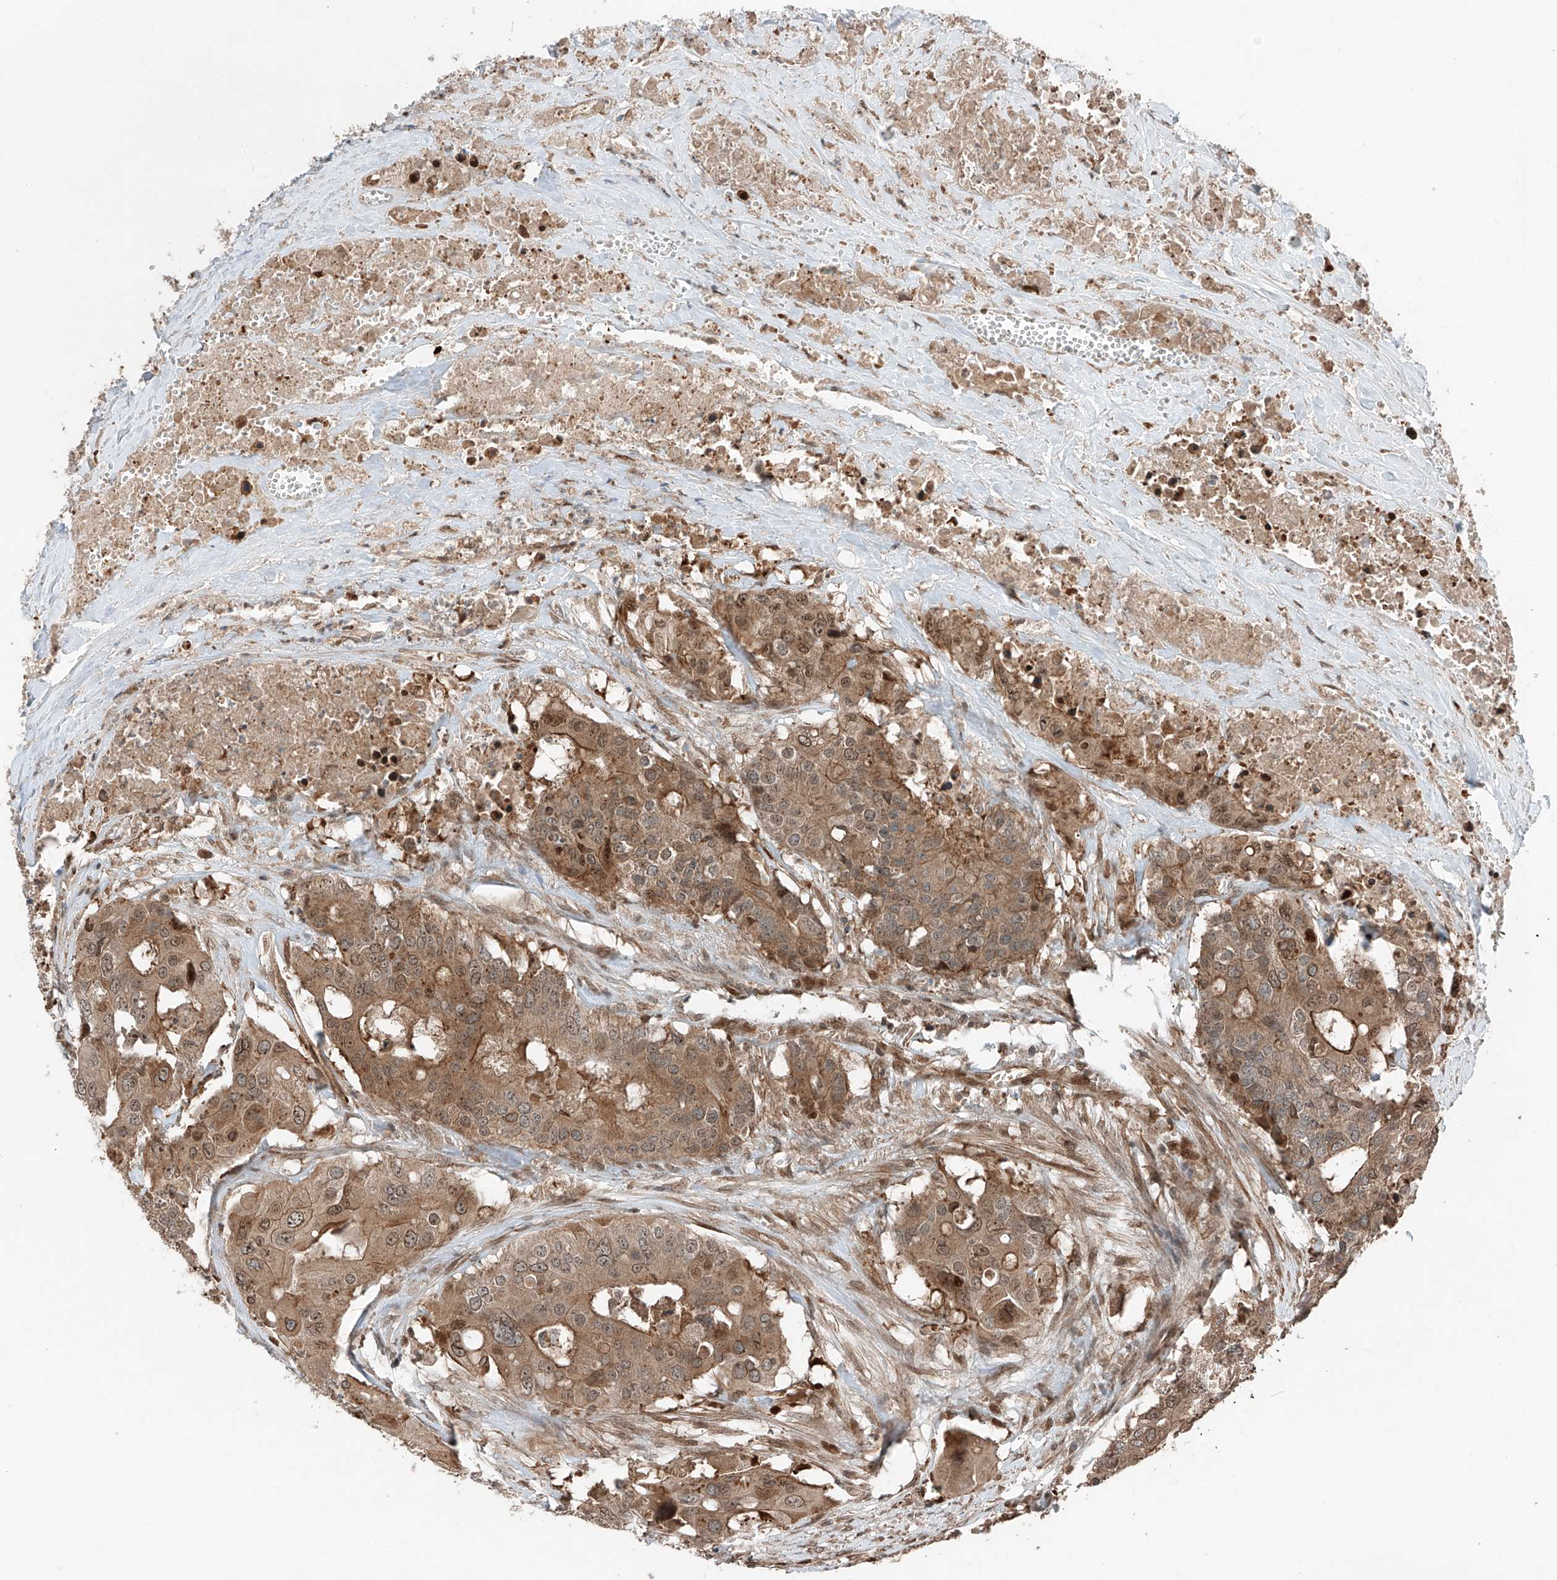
{"staining": {"intensity": "moderate", "quantity": ">75%", "location": "cytoplasmic/membranous,nuclear"}, "tissue": "colorectal cancer", "cell_type": "Tumor cells", "image_type": "cancer", "snomed": [{"axis": "morphology", "description": "Adenocarcinoma, NOS"}, {"axis": "topography", "description": "Colon"}], "caption": "This is a photomicrograph of immunohistochemistry staining of colorectal cancer, which shows moderate positivity in the cytoplasmic/membranous and nuclear of tumor cells.", "gene": "CEP162", "patient": {"sex": "male", "age": 77}}